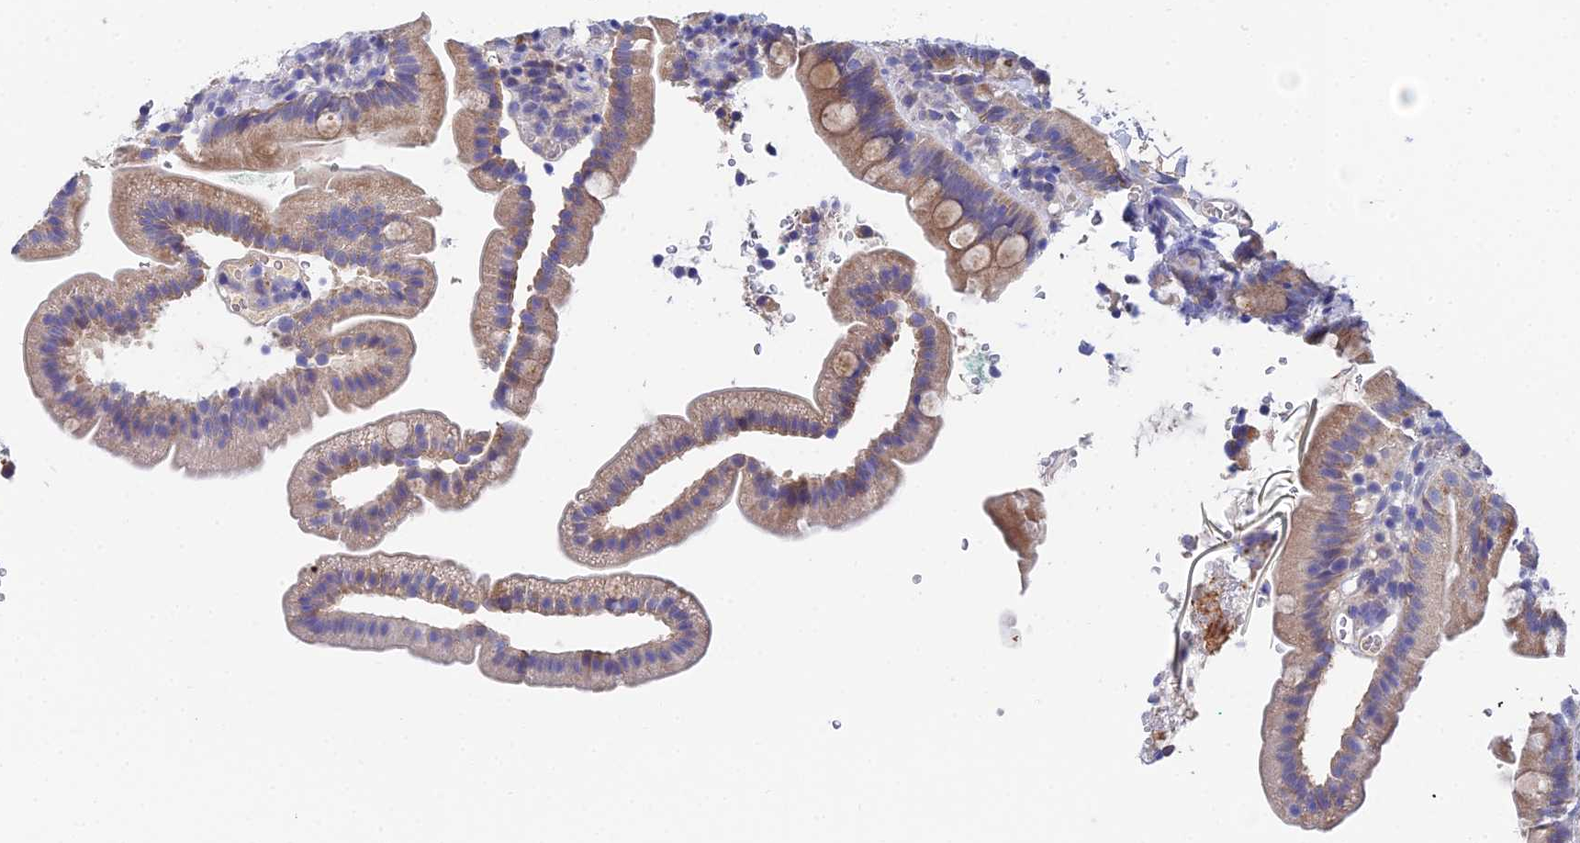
{"staining": {"intensity": "moderate", "quantity": "25%-75%", "location": "cytoplasmic/membranous"}, "tissue": "duodenum", "cell_type": "Glandular cells", "image_type": "normal", "snomed": [{"axis": "morphology", "description": "Normal tissue, NOS"}, {"axis": "topography", "description": "Duodenum"}], "caption": "Moderate cytoplasmic/membranous positivity for a protein is identified in about 25%-75% of glandular cells of normal duodenum using IHC.", "gene": "UBE2L3", "patient": {"sex": "female", "age": 67}}